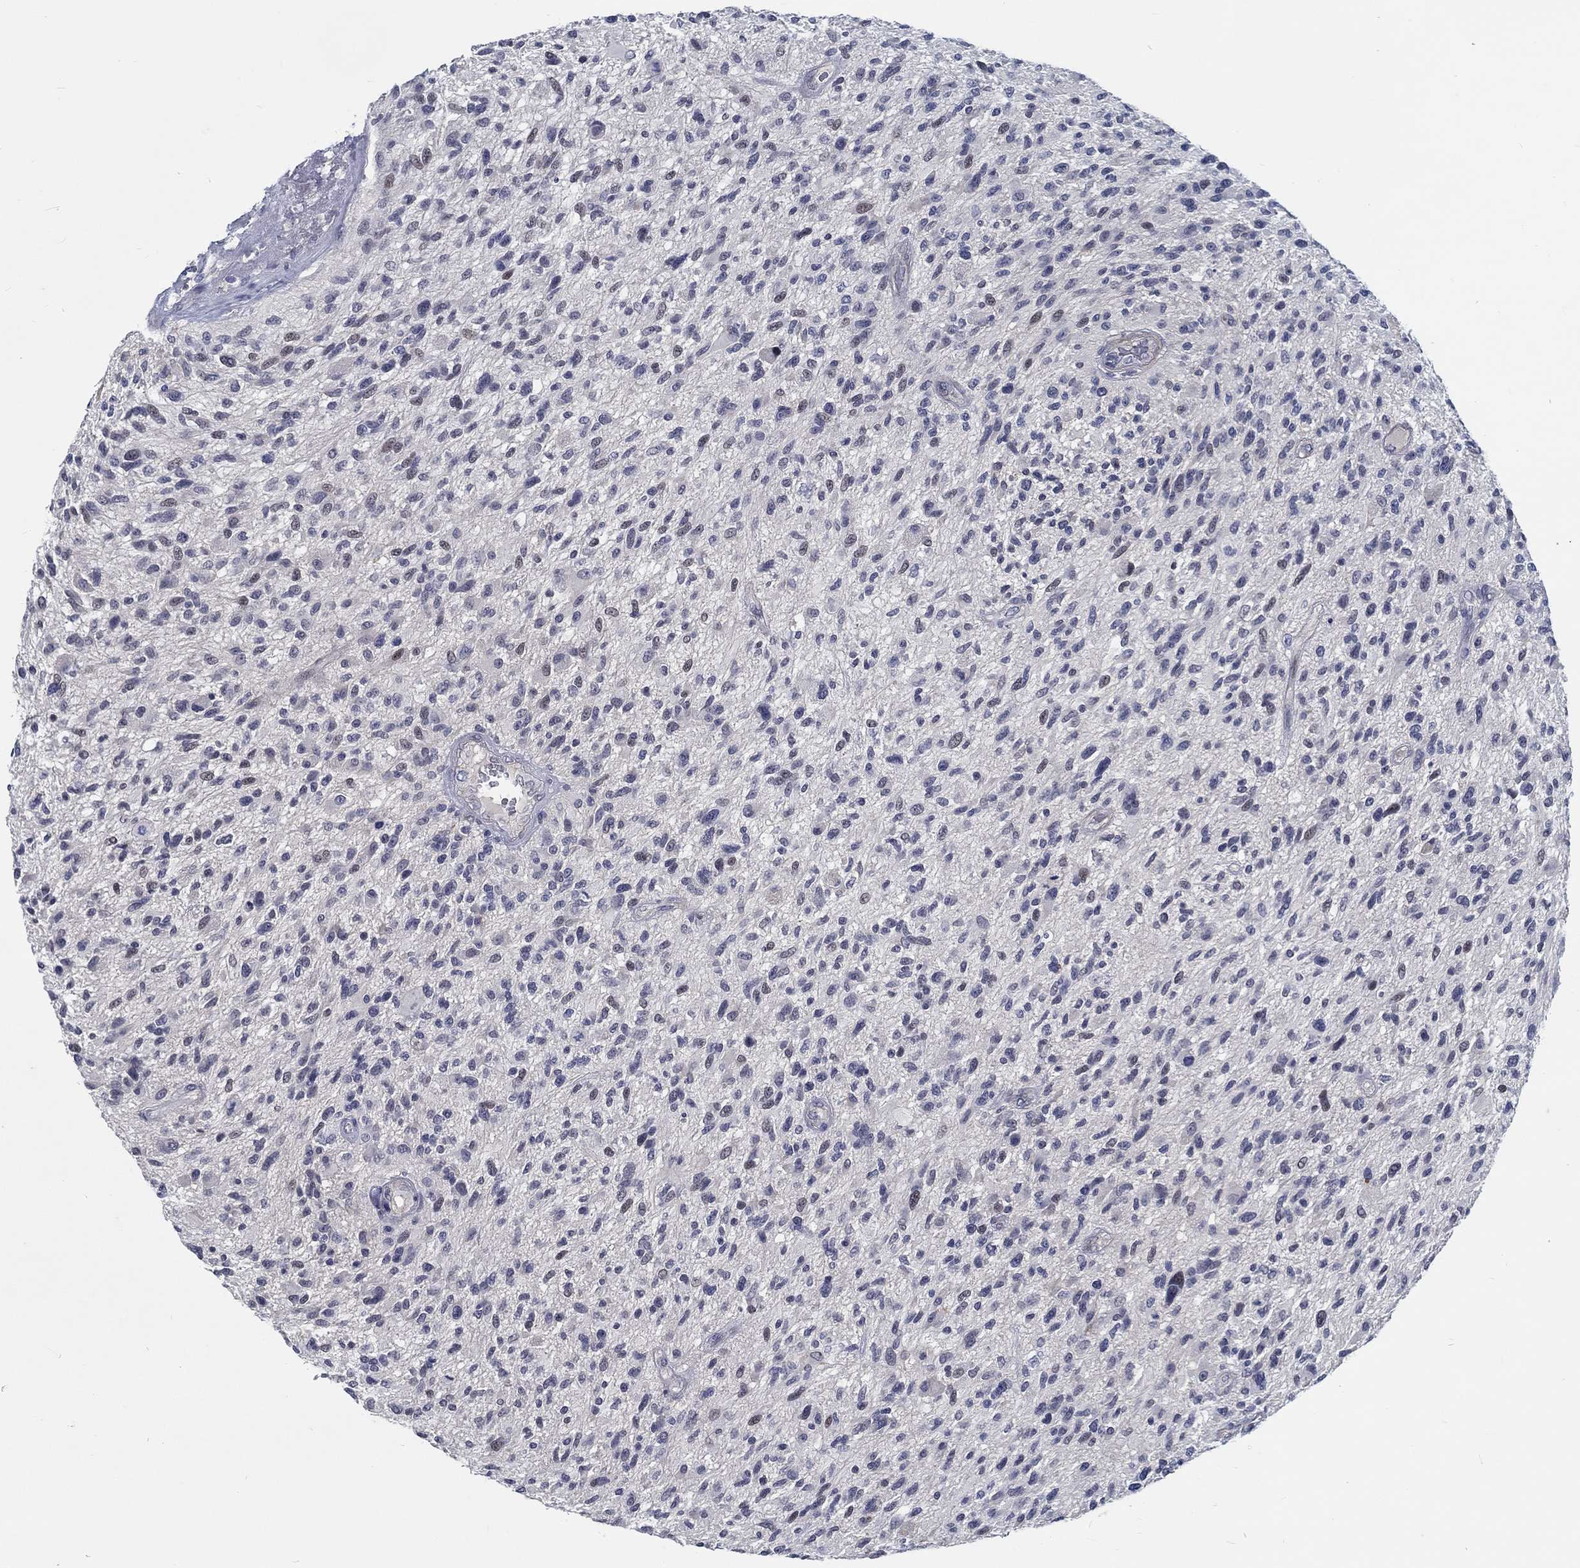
{"staining": {"intensity": "weak", "quantity": "<25%", "location": "nuclear"}, "tissue": "glioma", "cell_type": "Tumor cells", "image_type": "cancer", "snomed": [{"axis": "morphology", "description": "Glioma, malignant, High grade"}, {"axis": "topography", "description": "Brain"}], "caption": "The immunohistochemistry (IHC) histopathology image has no significant staining in tumor cells of malignant high-grade glioma tissue.", "gene": "MYBPC1", "patient": {"sex": "male", "age": 47}}